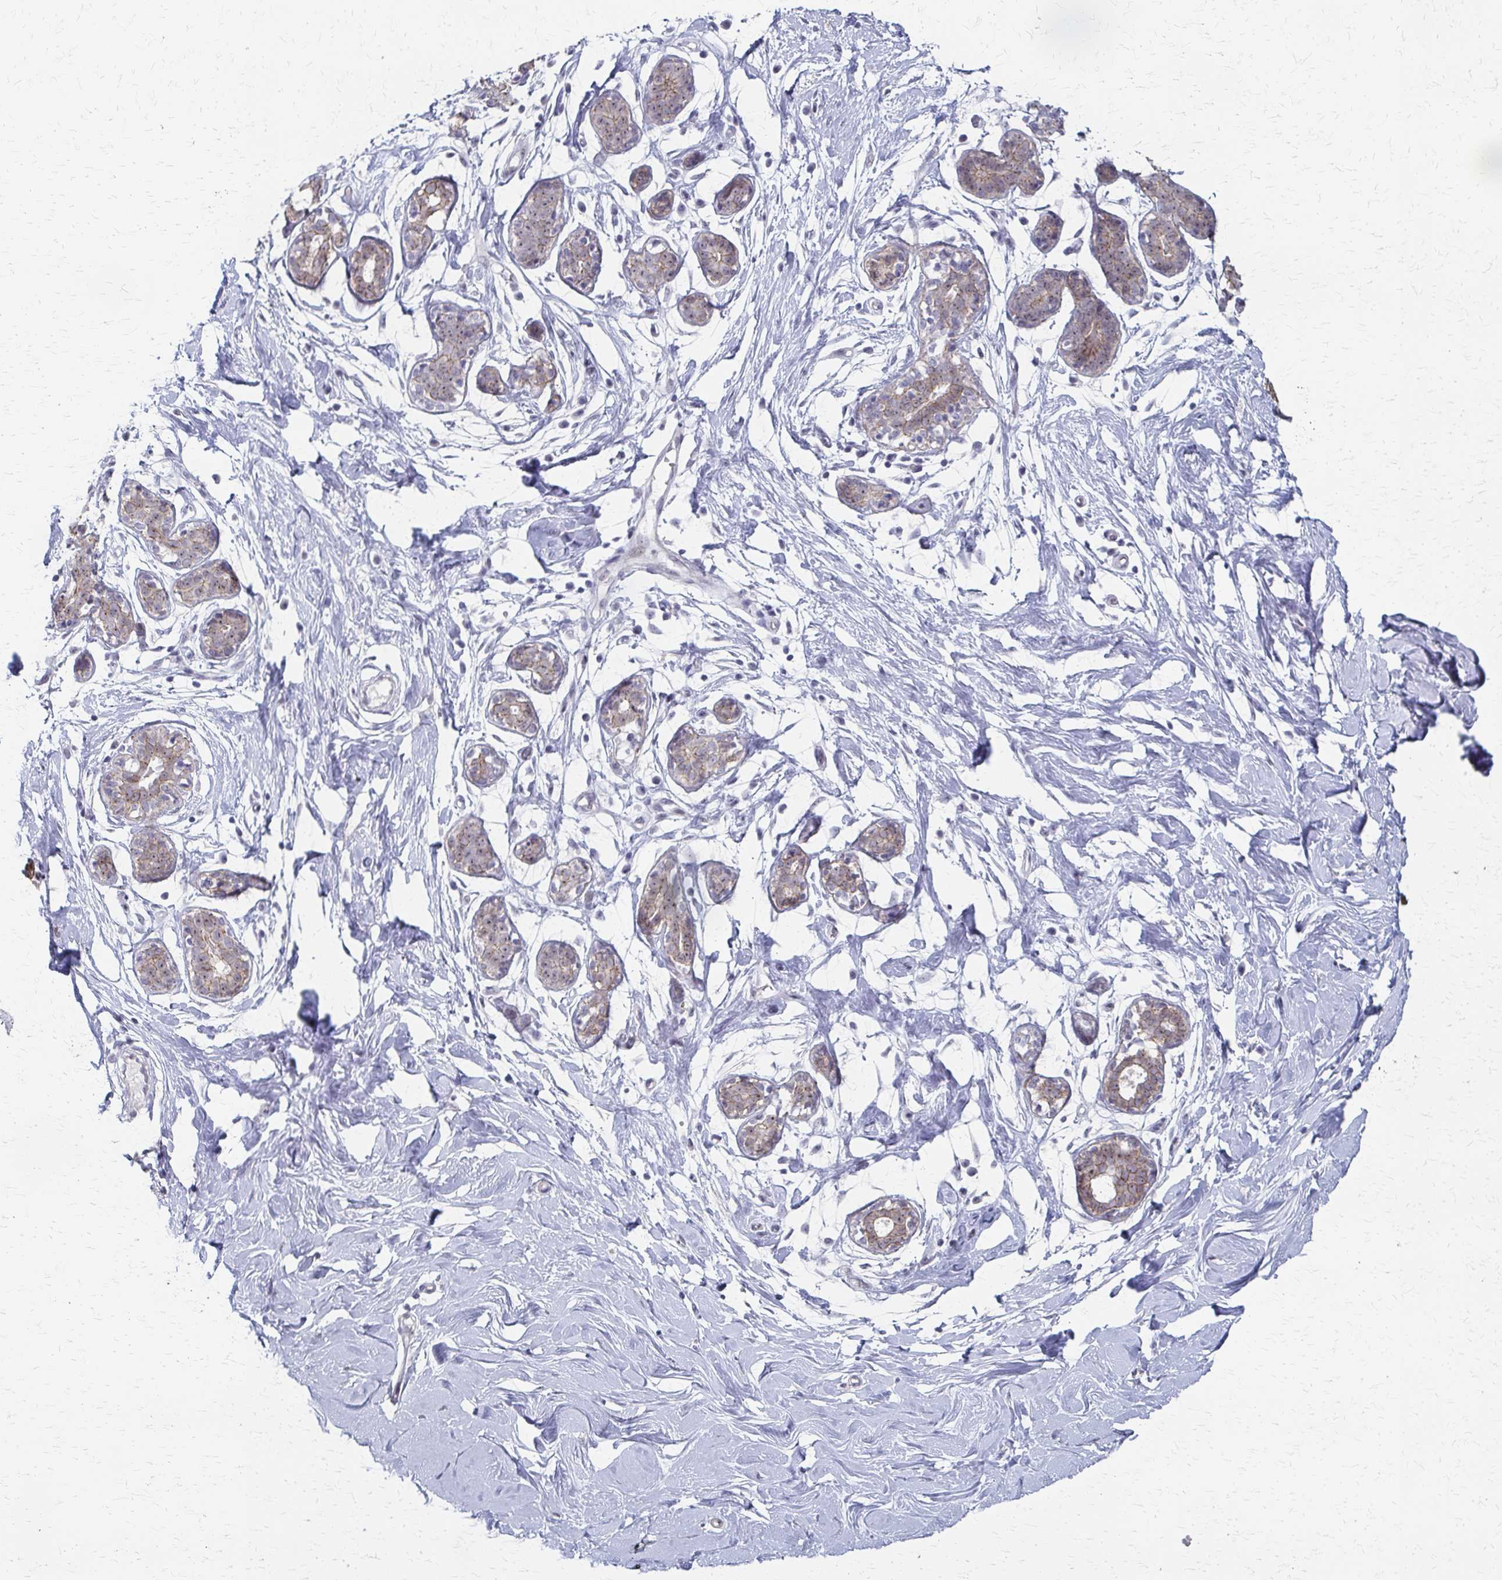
{"staining": {"intensity": "negative", "quantity": "none", "location": "none"}, "tissue": "breast", "cell_type": "Adipocytes", "image_type": "normal", "snomed": [{"axis": "morphology", "description": "Normal tissue, NOS"}, {"axis": "topography", "description": "Breast"}], "caption": "Protein analysis of unremarkable breast exhibits no significant staining in adipocytes. (DAB (3,3'-diaminobenzidine) immunohistochemistry visualized using brightfield microscopy, high magnification).", "gene": "PES1", "patient": {"sex": "female", "age": 27}}